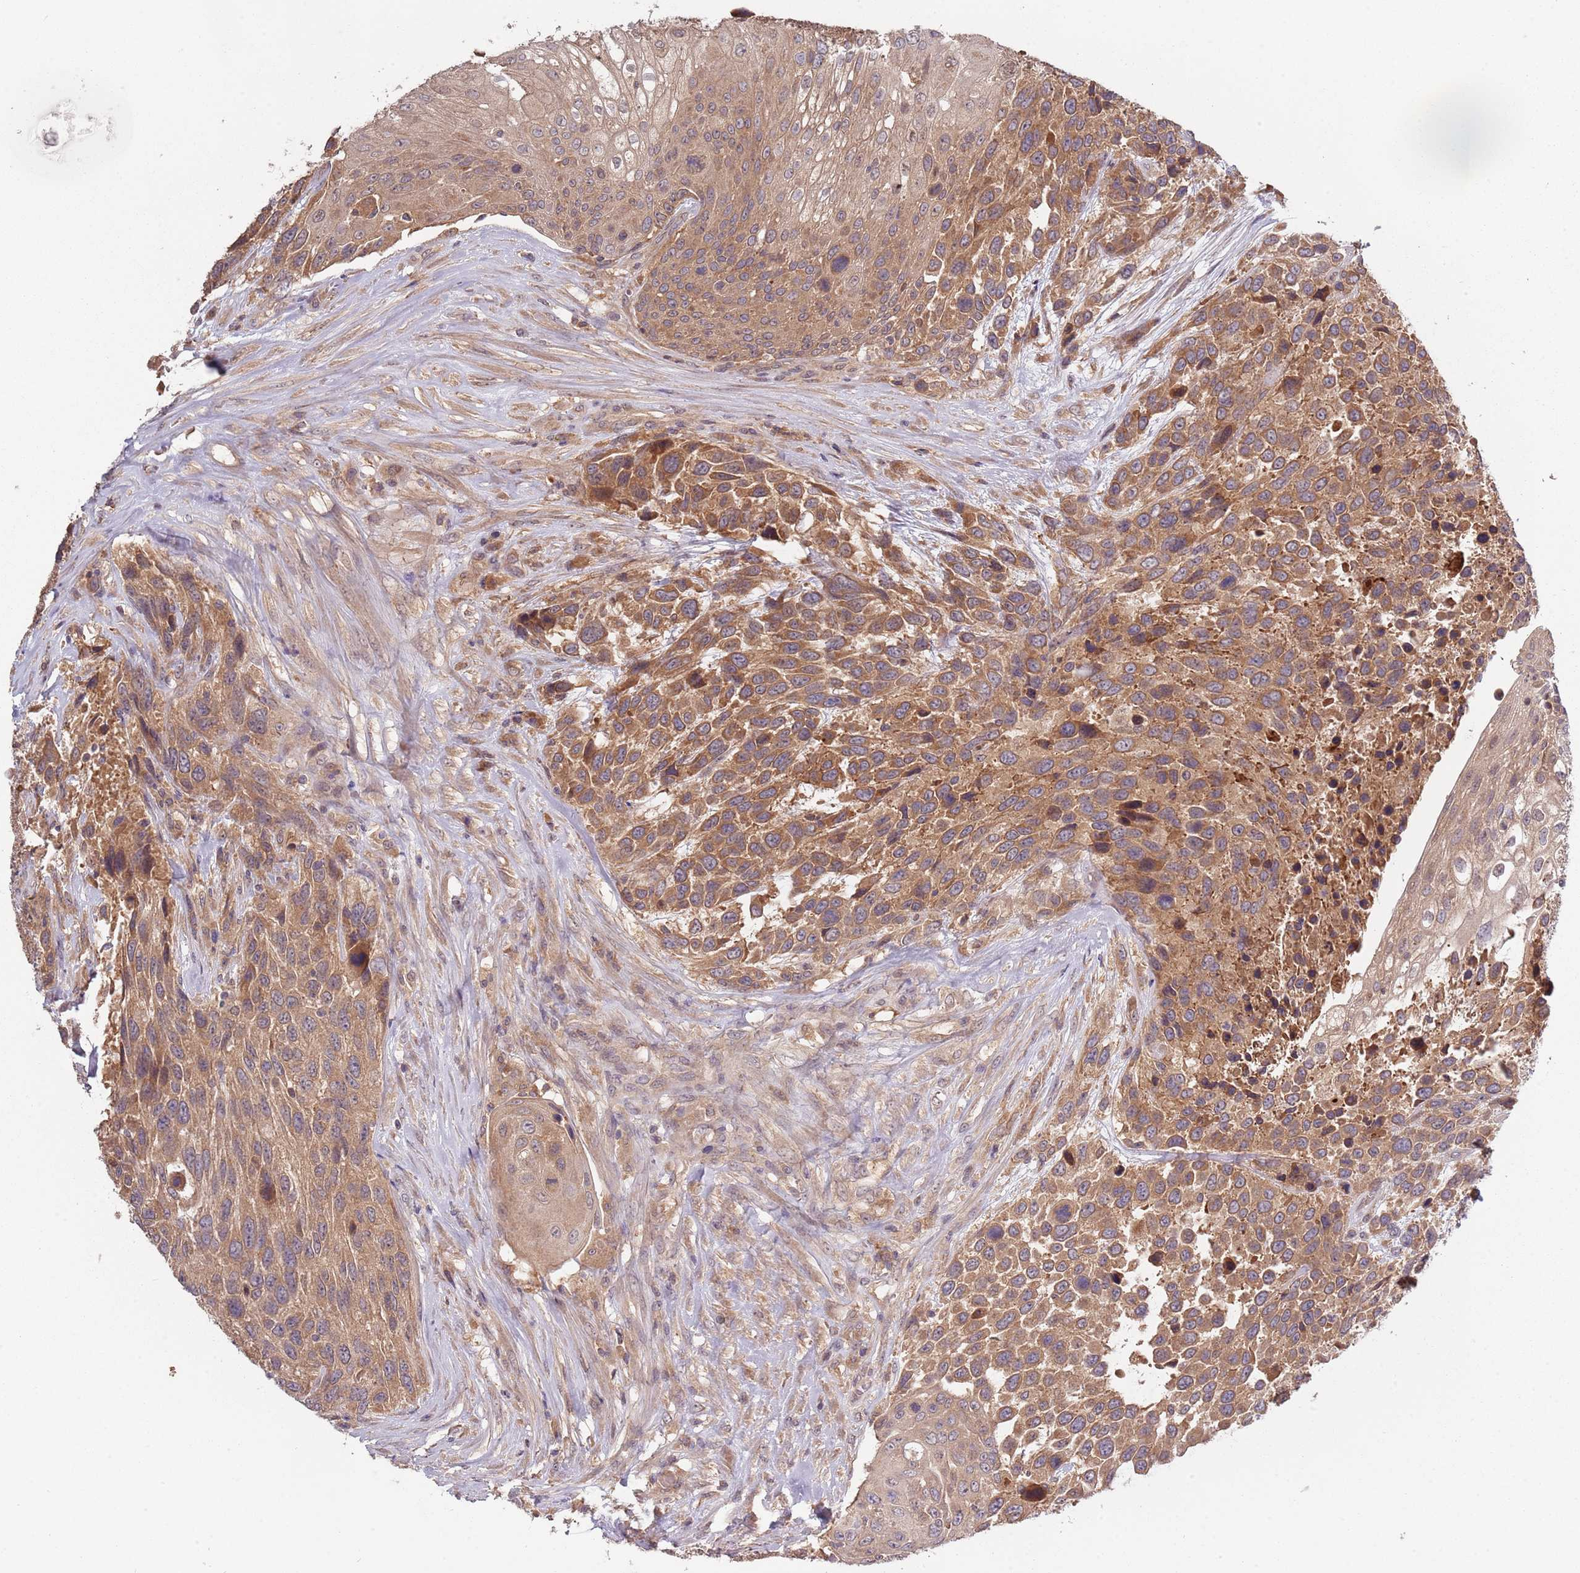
{"staining": {"intensity": "moderate", "quantity": ">75%", "location": "cytoplasmic/membranous"}, "tissue": "urothelial cancer", "cell_type": "Tumor cells", "image_type": "cancer", "snomed": [{"axis": "morphology", "description": "Urothelial carcinoma, High grade"}, {"axis": "topography", "description": "Urinary bladder"}], "caption": "Tumor cells show medium levels of moderate cytoplasmic/membranous staining in about >75% of cells in human urothelial carcinoma (high-grade).", "gene": "USP32", "patient": {"sex": "female", "age": 70}}